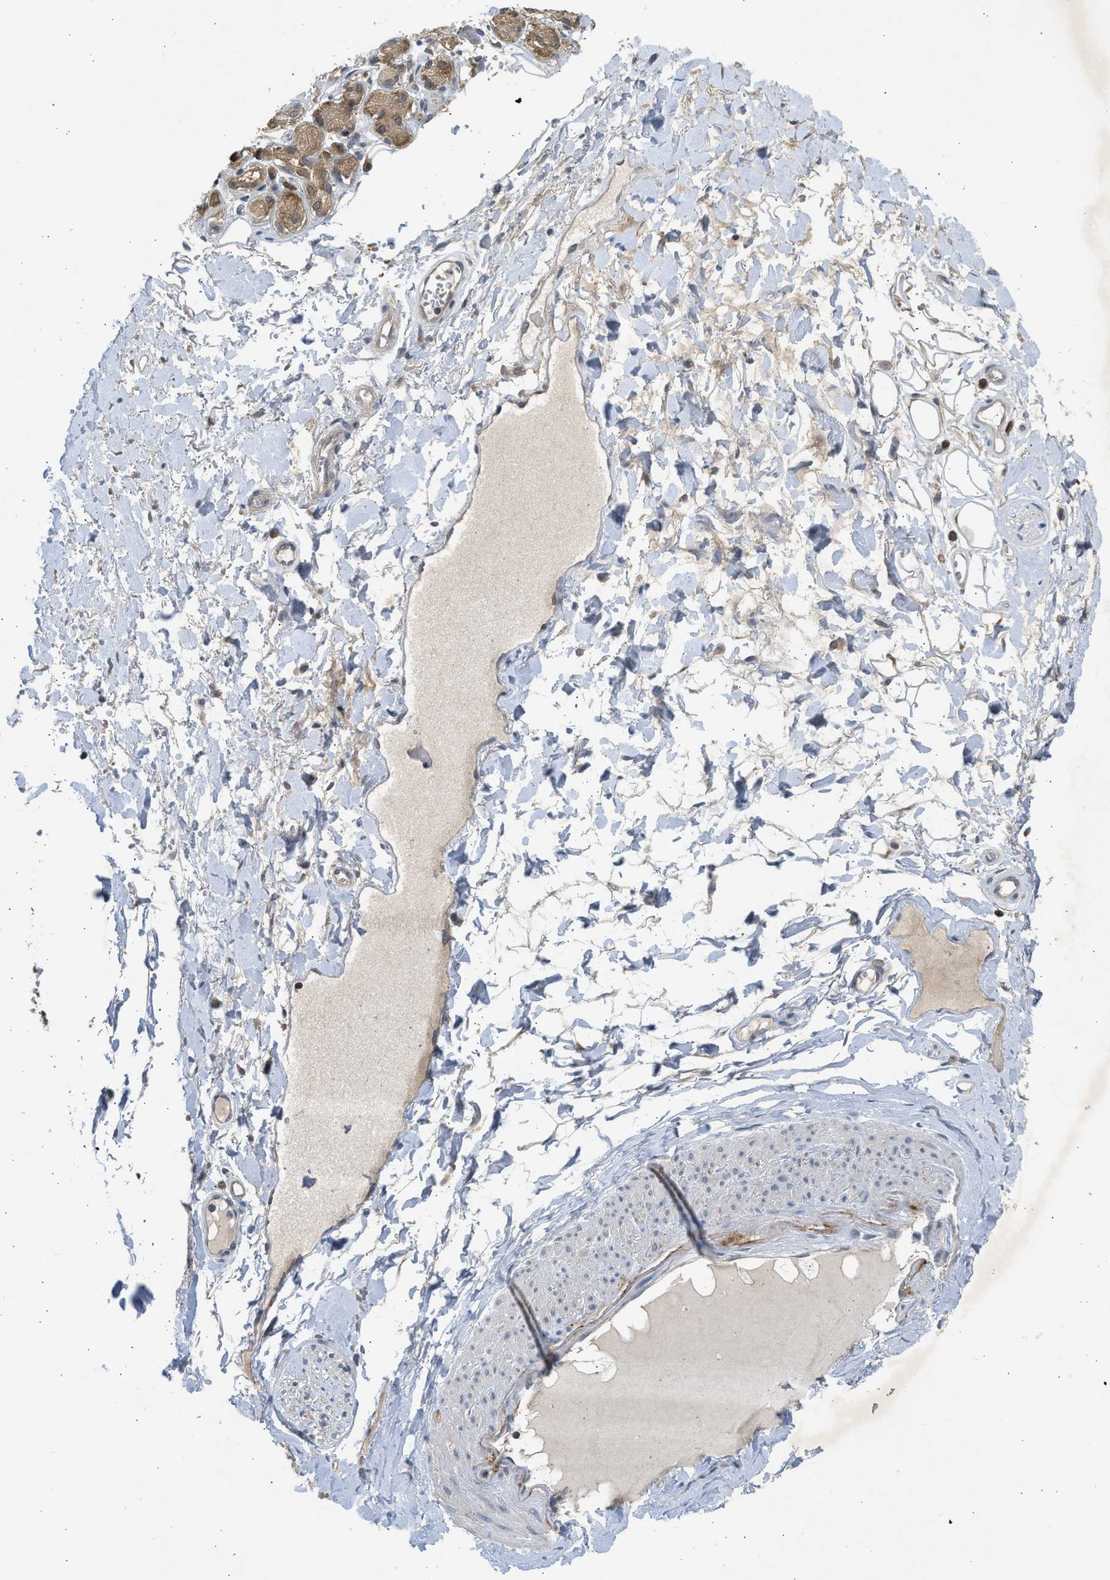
{"staining": {"intensity": "negative", "quantity": "none", "location": "none"}, "tissue": "adipose tissue", "cell_type": "Adipocytes", "image_type": "normal", "snomed": [{"axis": "morphology", "description": "Normal tissue, NOS"}, {"axis": "morphology", "description": "Inflammation, NOS"}, {"axis": "topography", "description": "Salivary gland"}, {"axis": "topography", "description": "Peripheral nerve tissue"}], "caption": "A photomicrograph of adipose tissue stained for a protein demonstrates no brown staining in adipocytes.", "gene": "MAPK7", "patient": {"sex": "female", "age": 75}}